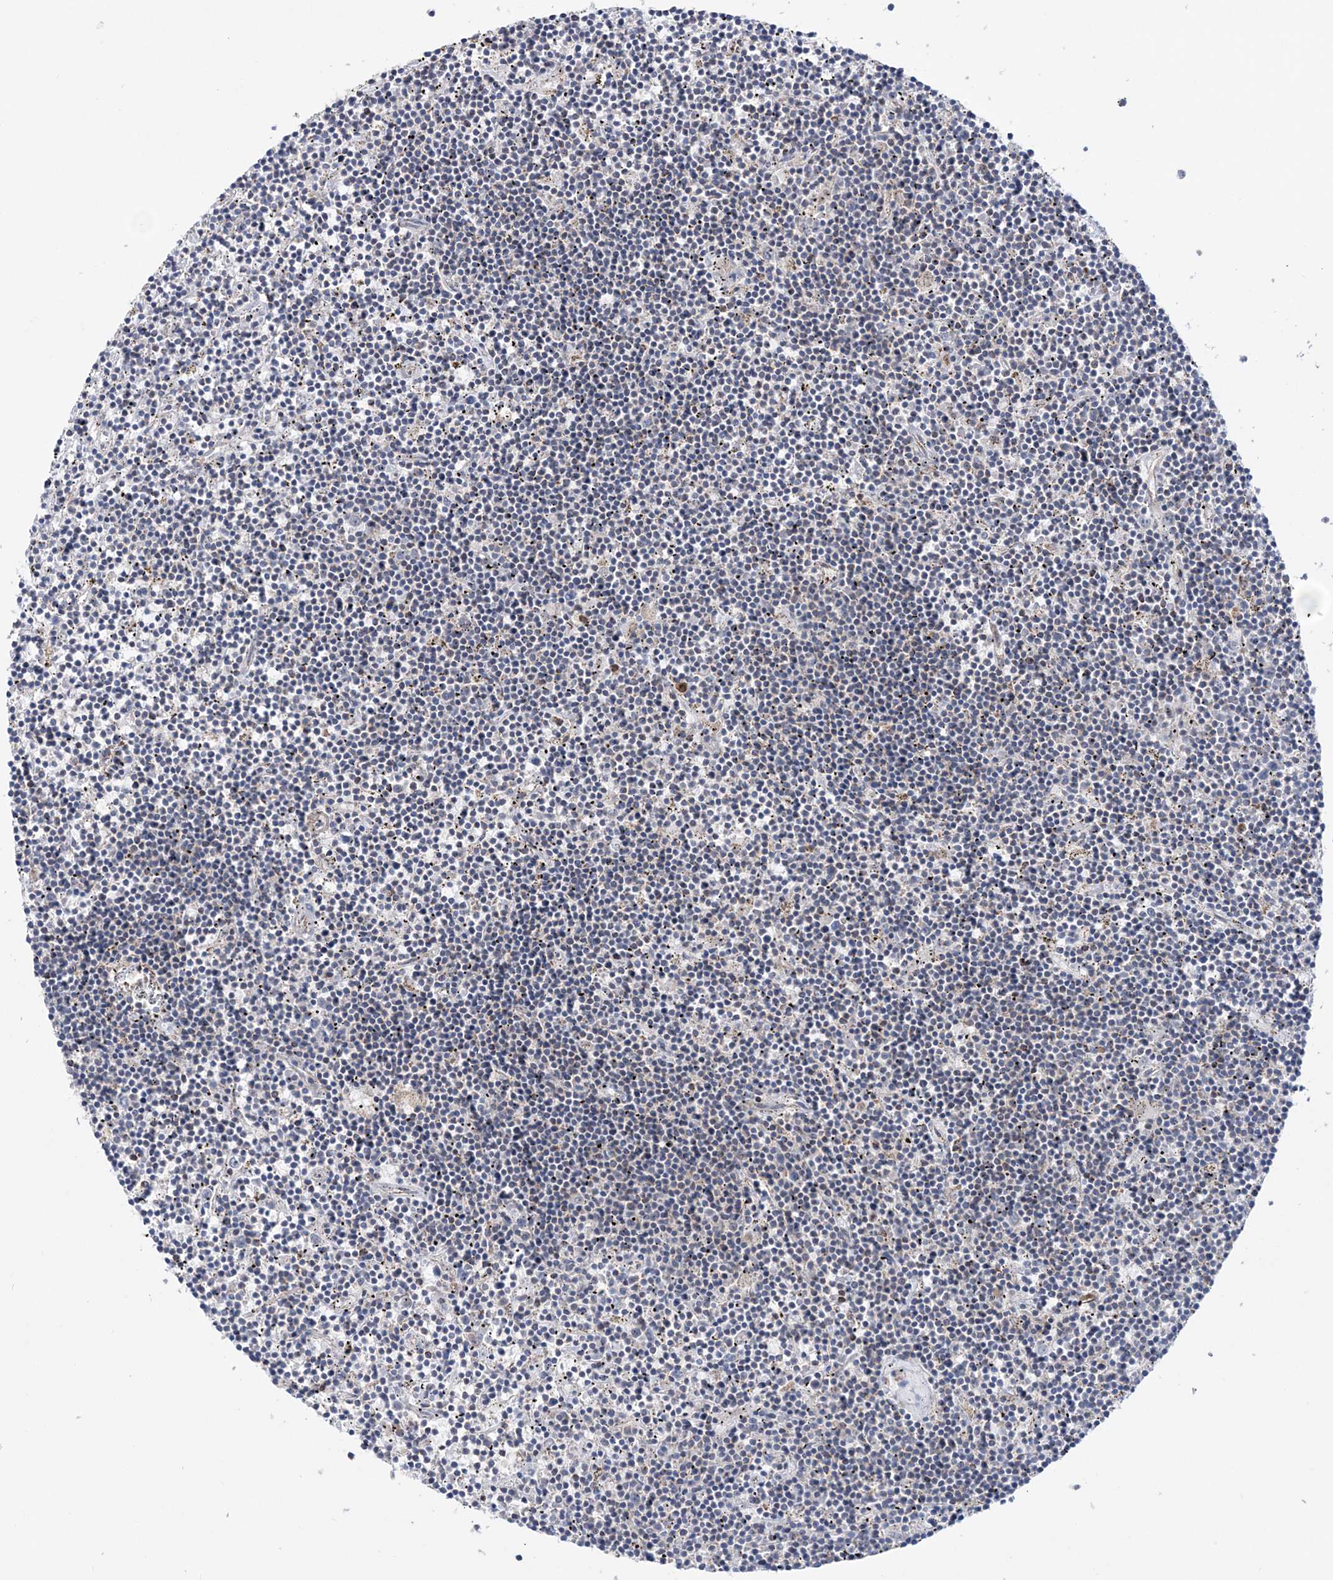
{"staining": {"intensity": "negative", "quantity": "none", "location": "none"}, "tissue": "lymphoma", "cell_type": "Tumor cells", "image_type": "cancer", "snomed": [{"axis": "morphology", "description": "Malignant lymphoma, non-Hodgkin's type, Low grade"}, {"axis": "topography", "description": "Spleen"}], "caption": "Lymphoma was stained to show a protein in brown. There is no significant positivity in tumor cells.", "gene": "NGLY1", "patient": {"sex": "male", "age": 76}}